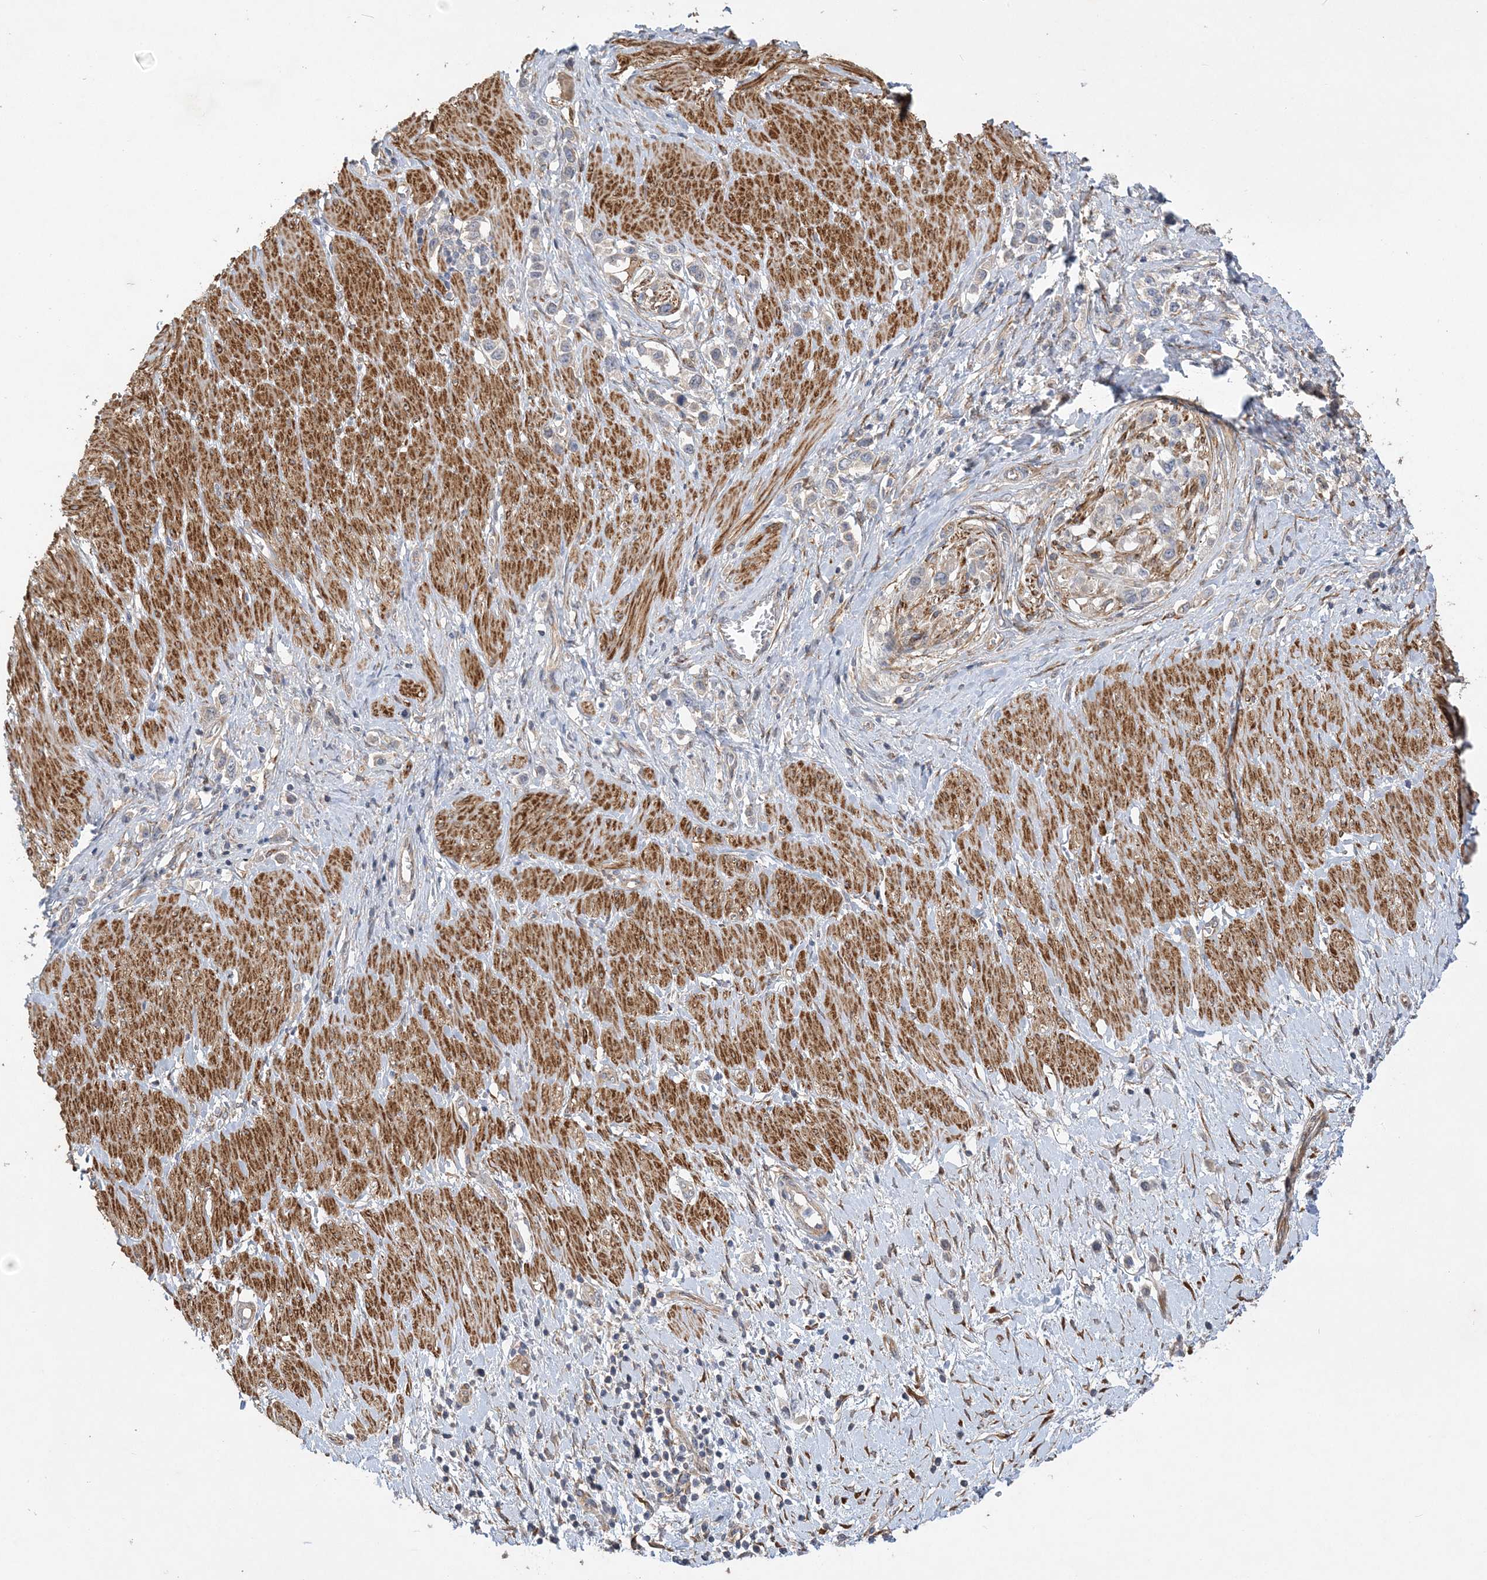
{"staining": {"intensity": "weak", "quantity": "<25%", "location": "cytoplasmic/membranous"}, "tissue": "stomach cancer", "cell_type": "Tumor cells", "image_type": "cancer", "snomed": [{"axis": "morphology", "description": "Normal tissue, NOS"}, {"axis": "morphology", "description": "Adenocarcinoma, NOS"}, {"axis": "topography", "description": "Stomach, upper"}, {"axis": "topography", "description": "Stomach"}], "caption": "The histopathology image reveals no staining of tumor cells in stomach adenocarcinoma. The staining was performed using DAB to visualize the protein expression in brown, while the nuclei were stained in blue with hematoxylin (Magnification: 20x).", "gene": "MAP4K5", "patient": {"sex": "female", "age": 65}}